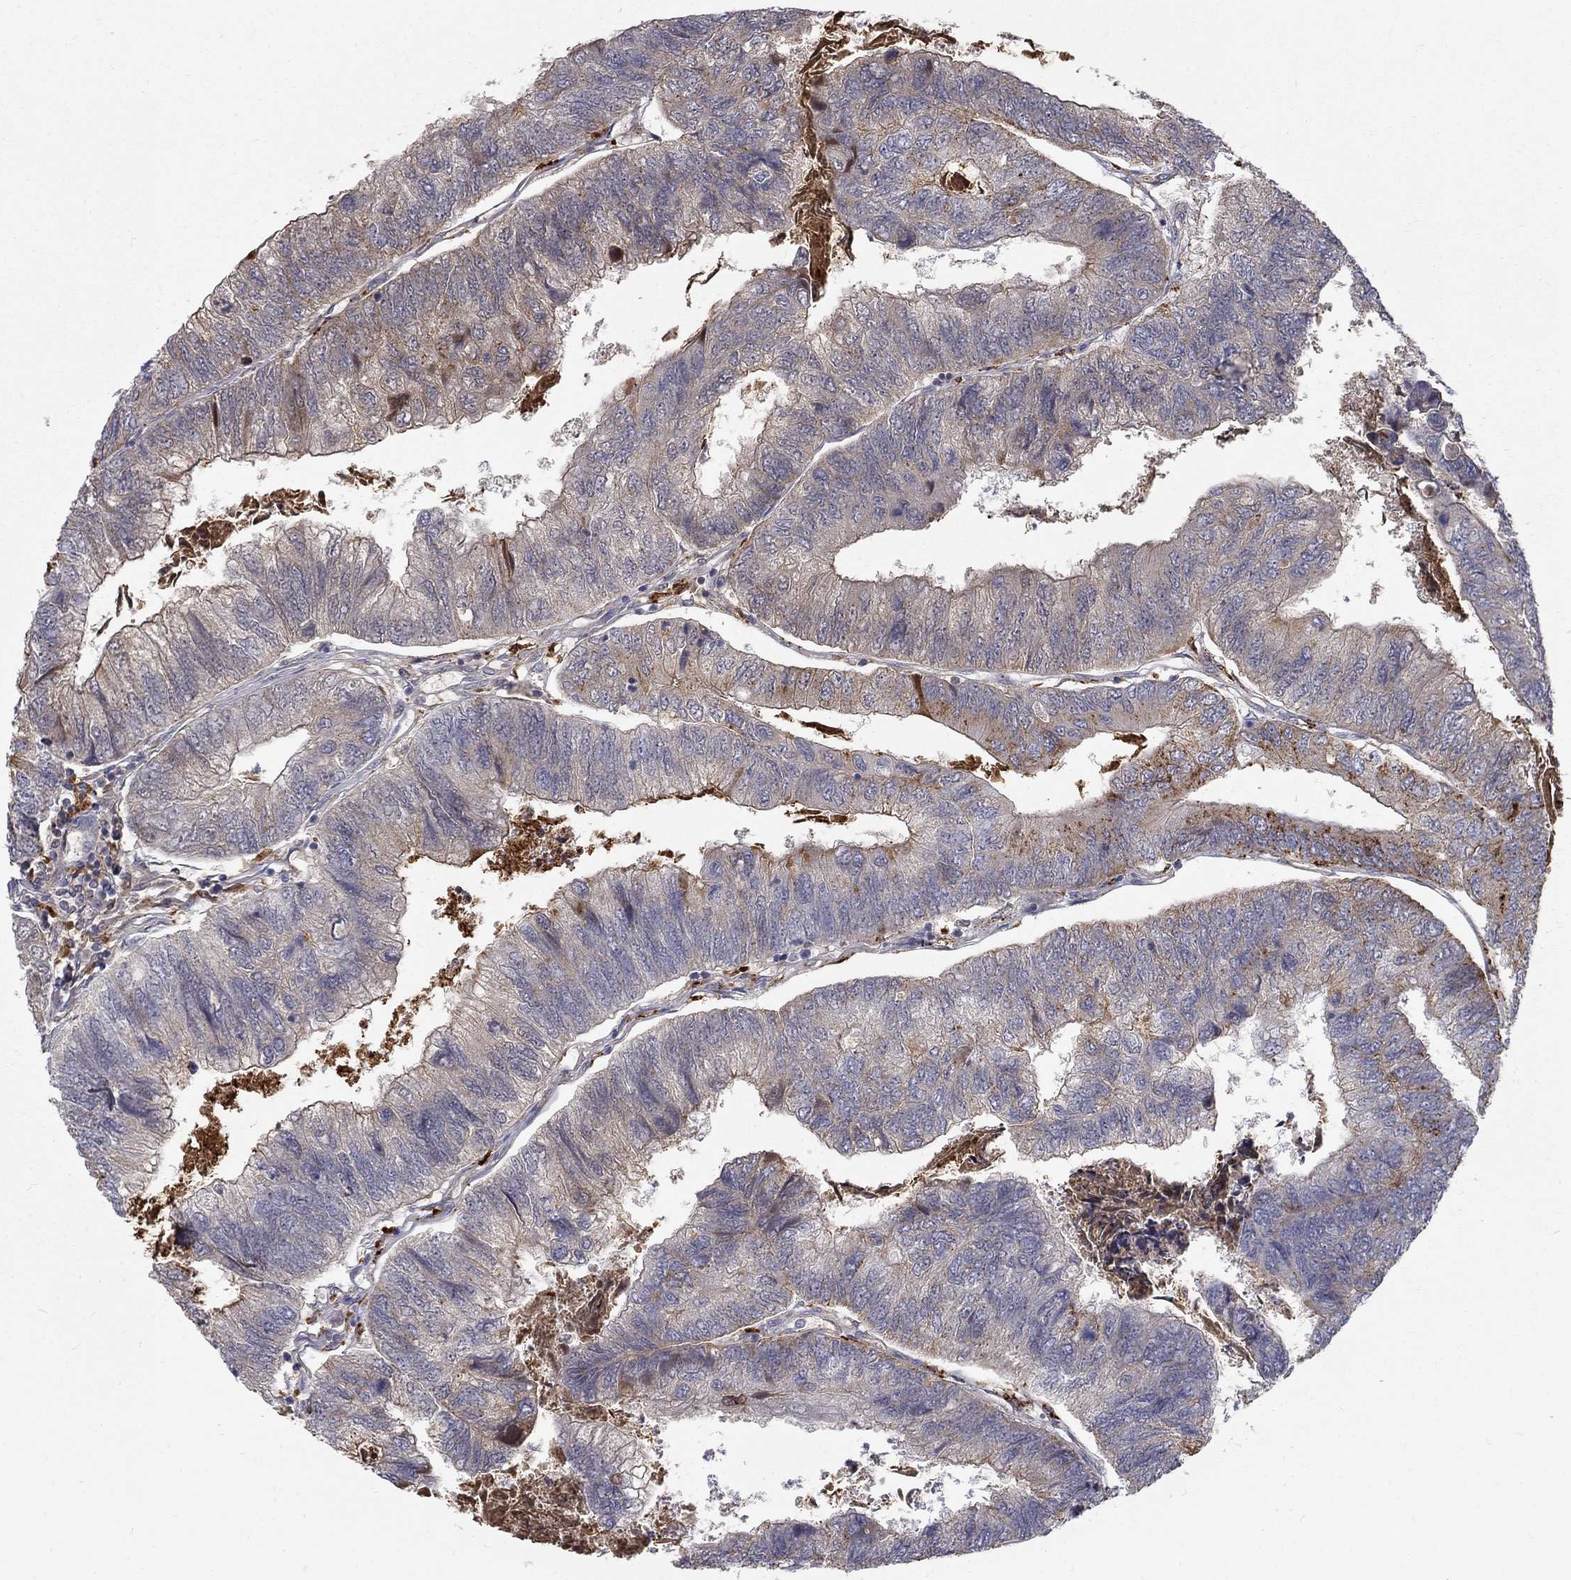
{"staining": {"intensity": "strong", "quantity": "<25%", "location": "cytoplasmic/membranous"}, "tissue": "colorectal cancer", "cell_type": "Tumor cells", "image_type": "cancer", "snomed": [{"axis": "morphology", "description": "Adenocarcinoma, NOS"}, {"axis": "topography", "description": "Colon"}], "caption": "Immunohistochemistry (IHC) image of neoplastic tissue: colorectal cancer (adenocarcinoma) stained using IHC shows medium levels of strong protein expression localized specifically in the cytoplasmic/membranous of tumor cells, appearing as a cytoplasmic/membranous brown color.", "gene": "EPDR1", "patient": {"sex": "female", "age": 67}}